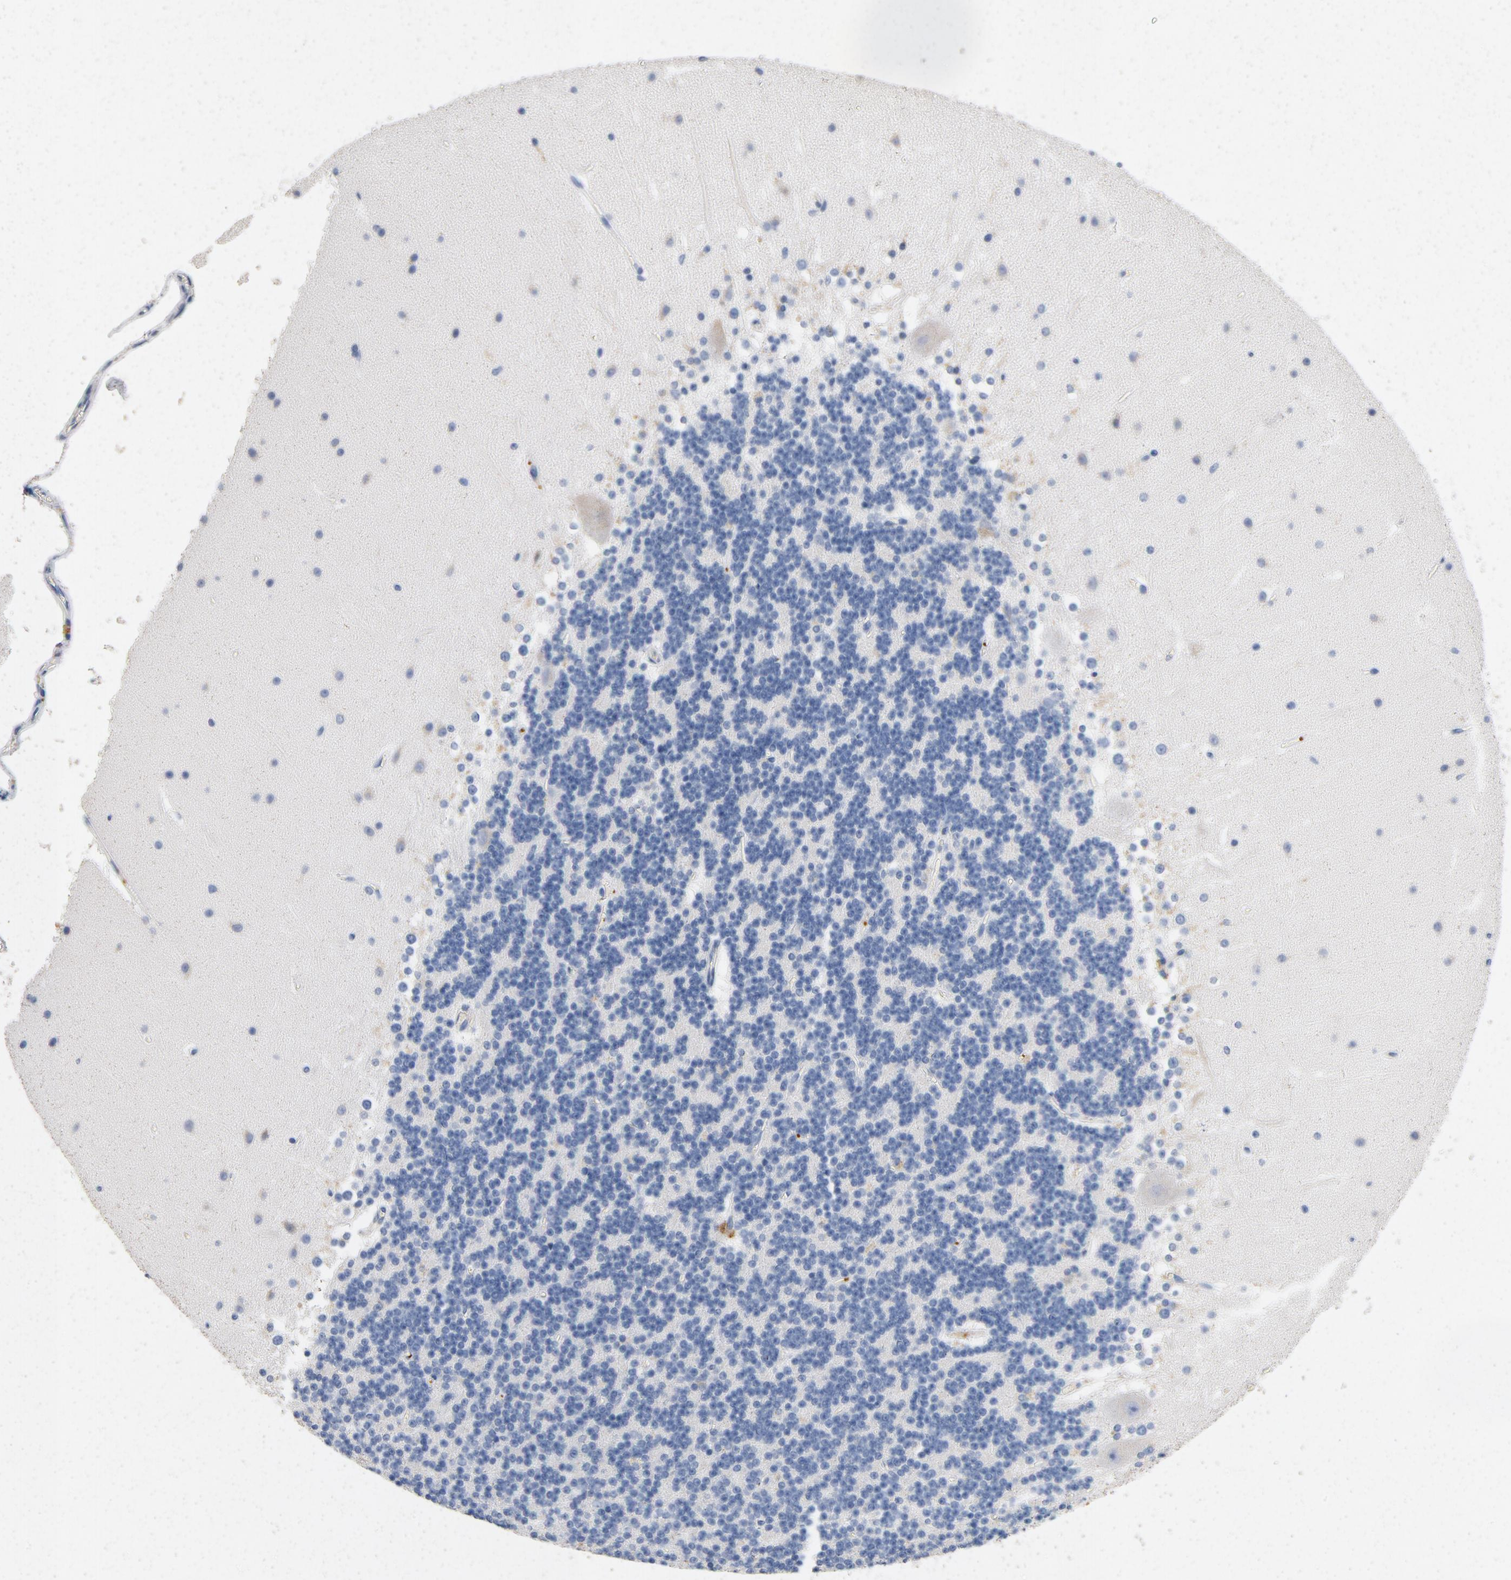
{"staining": {"intensity": "negative", "quantity": "none", "location": "none"}, "tissue": "cerebellum", "cell_type": "Cells in granular layer", "image_type": "normal", "snomed": [{"axis": "morphology", "description": "Normal tissue, NOS"}, {"axis": "topography", "description": "Cerebellum"}], "caption": "Immunohistochemical staining of unremarkable human cerebellum exhibits no significant expression in cells in granular layer. (DAB IHC with hematoxylin counter stain).", "gene": "LMAN2", "patient": {"sex": "female", "age": 19}}